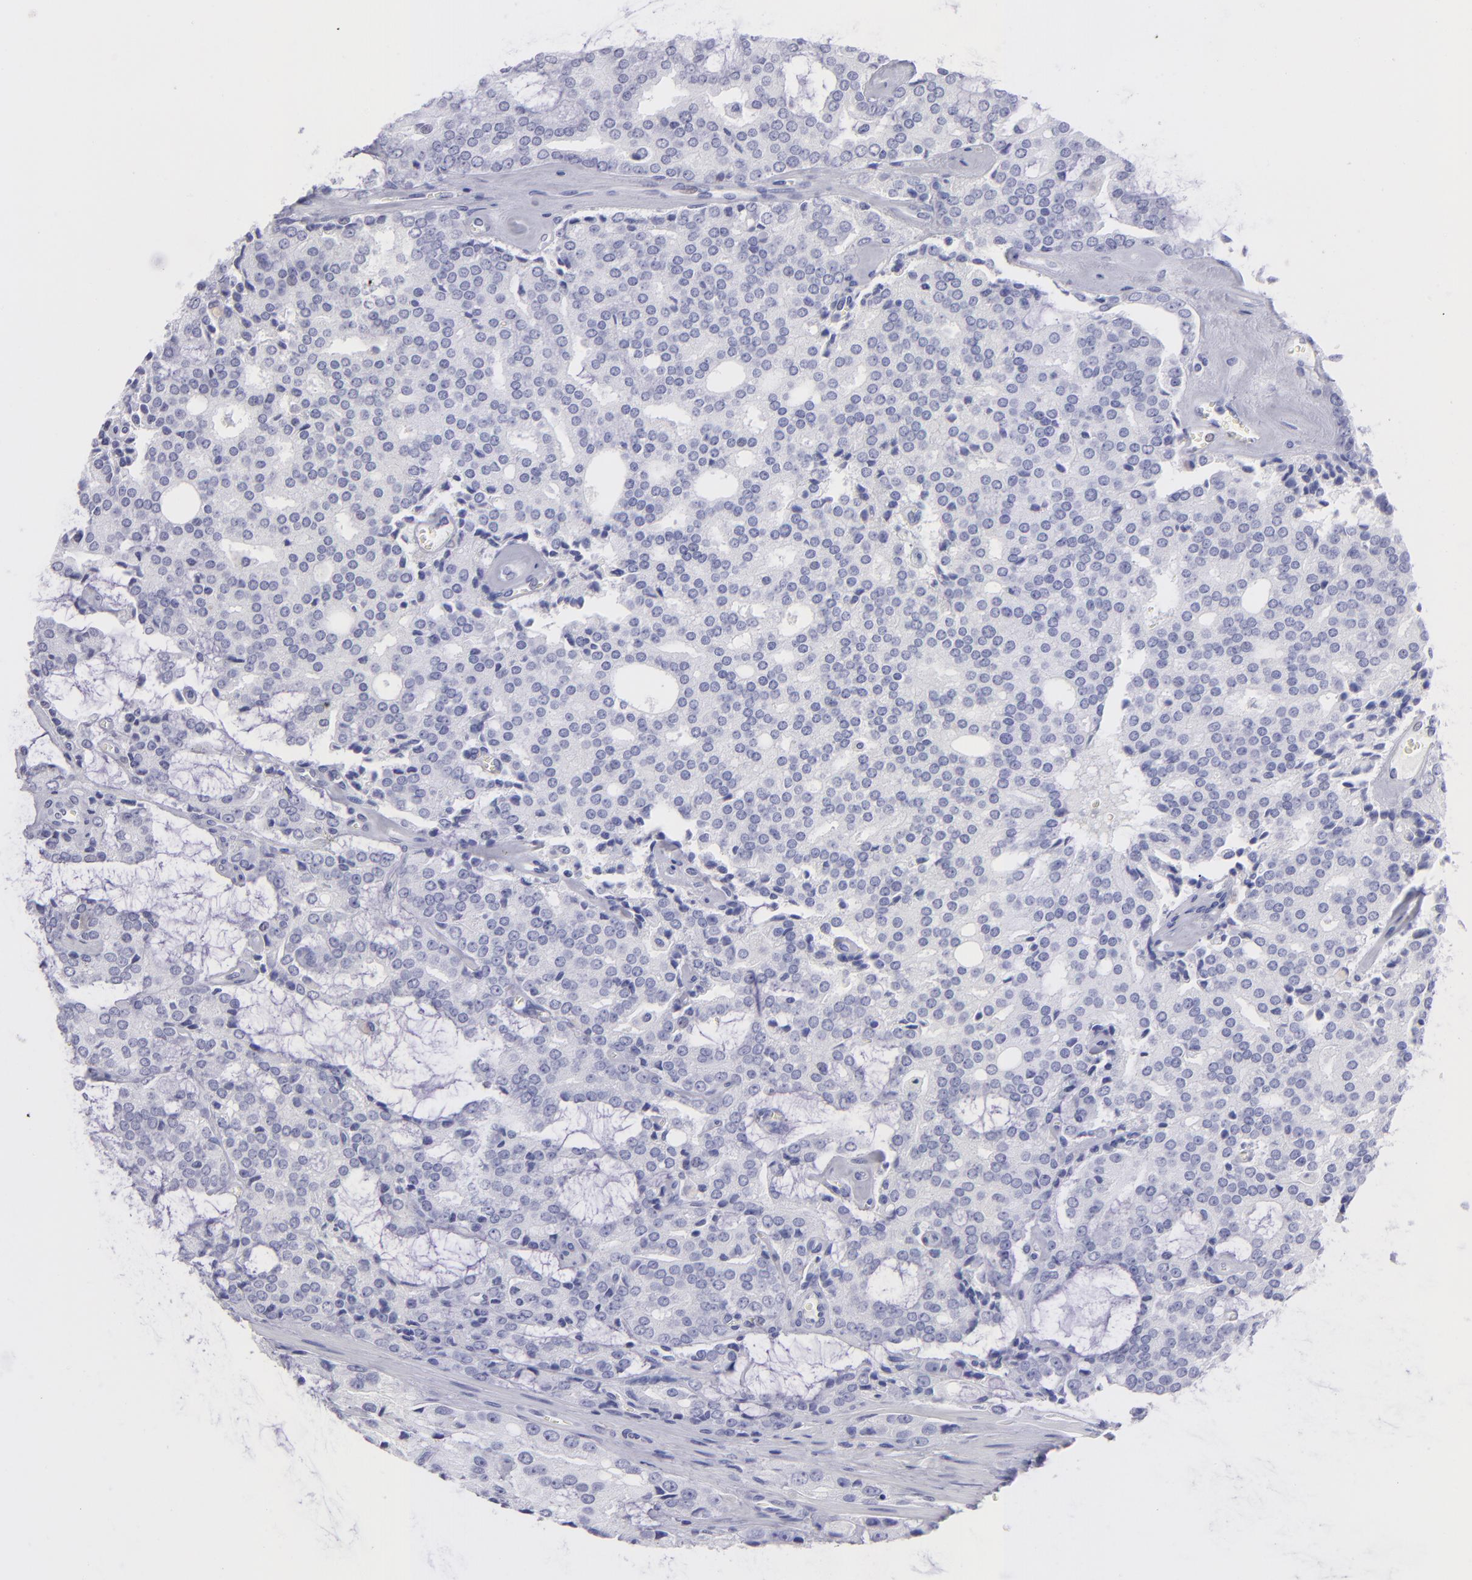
{"staining": {"intensity": "negative", "quantity": "none", "location": "none"}, "tissue": "prostate cancer", "cell_type": "Tumor cells", "image_type": "cancer", "snomed": [{"axis": "morphology", "description": "Adenocarcinoma, High grade"}, {"axis": "topography", "description": "Prostate"}], "caption": "An immunohistochemistry (IHC) photomicrograph of prostate high-grade adenocarcinoma is shown. There is no staining in tumor cells of prostate high-grade adenocarcinoma.", "gene": "SLC1A2", "patient": {"sex": "male", "age": 67}}